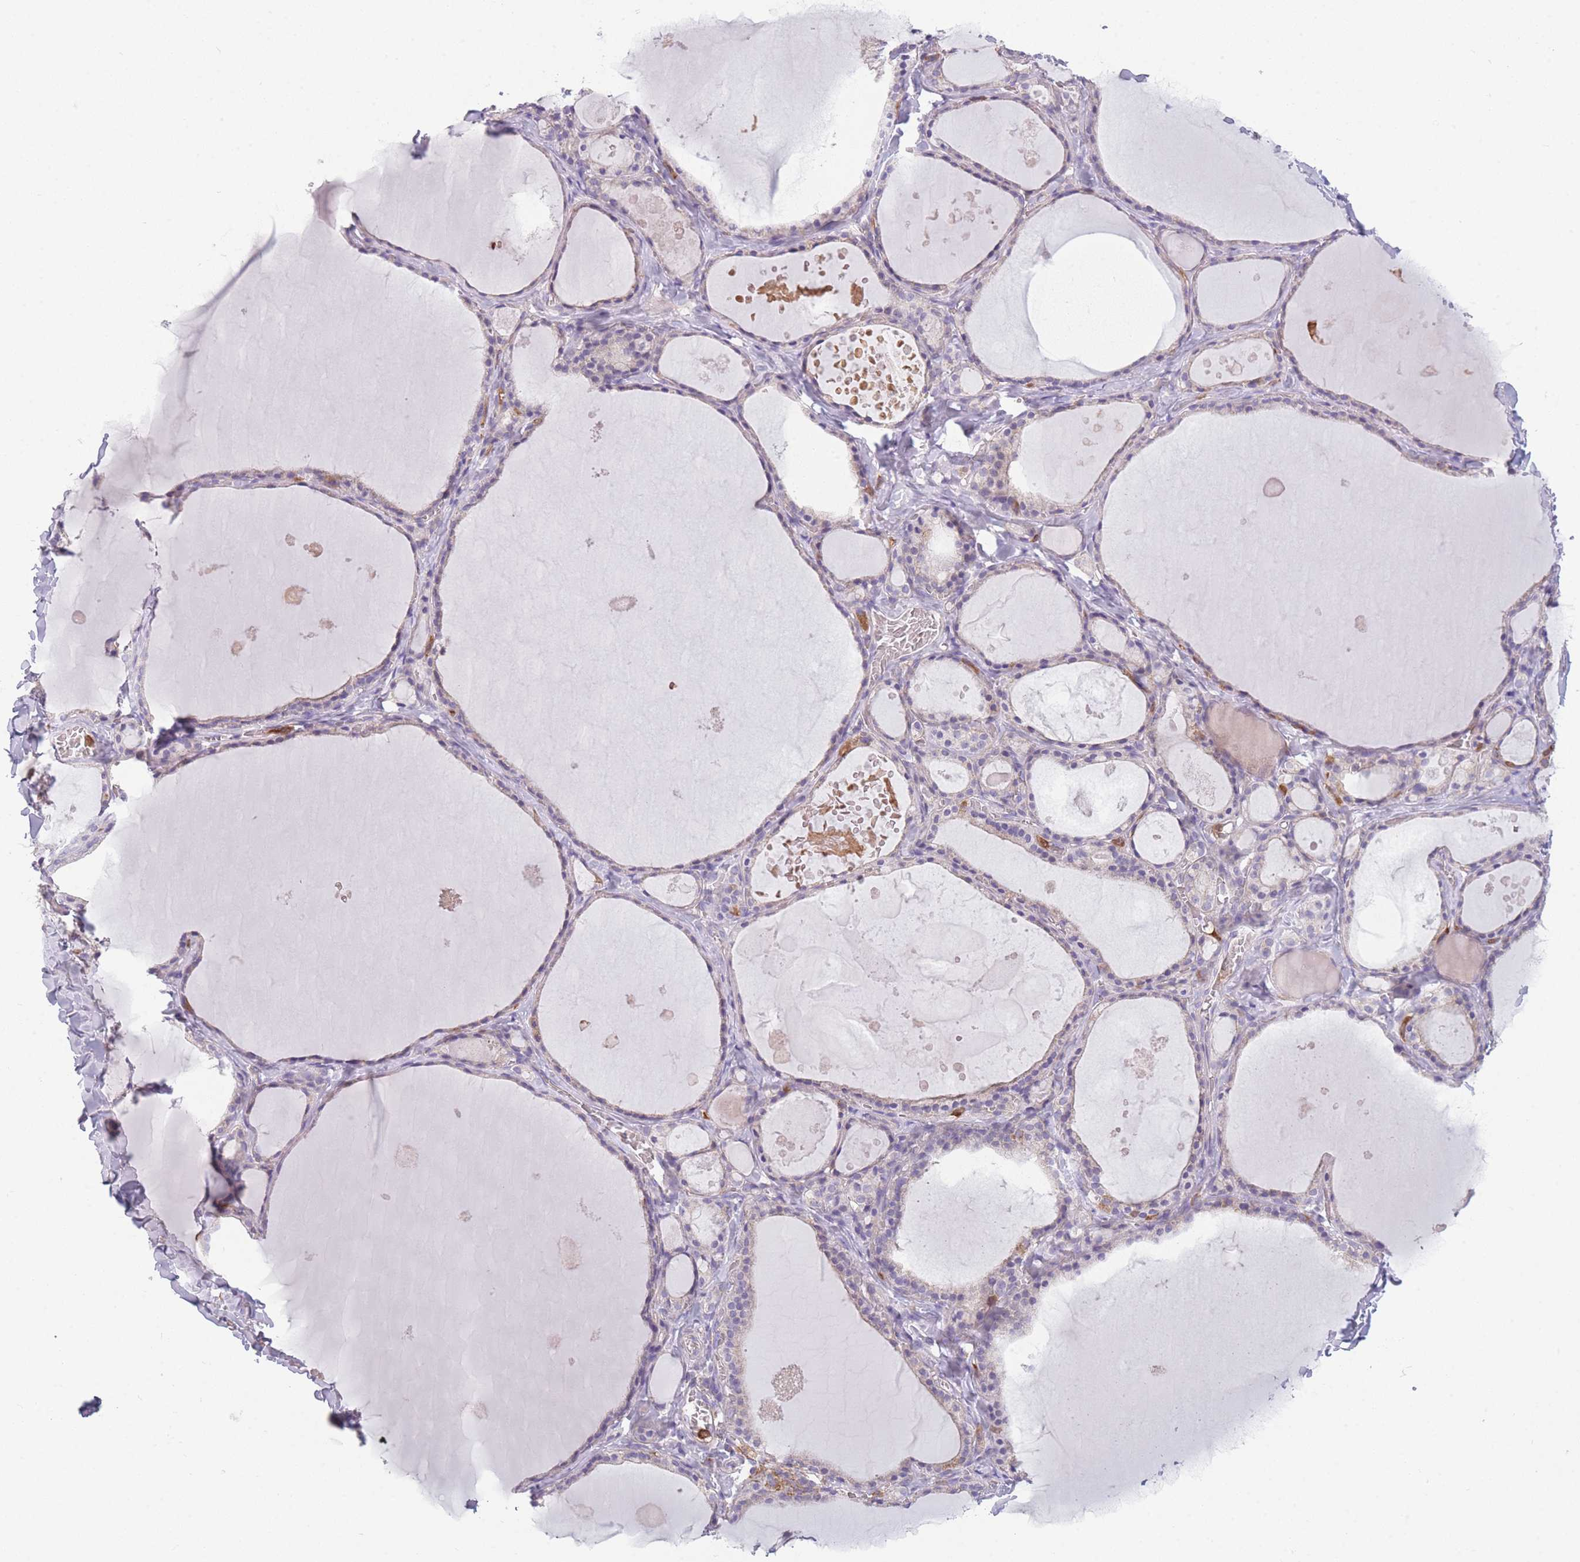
{"staining": {"intensity": "moderate", "quantity": "<25%", "location": "cytoplasmic/membranous"}, "tissue": "thyroid gland", "cell_type": "Glandular cells", "image_type": "normal", "snomed": [{"axis": "morphology", "description": "Normal tissue, NOS"}, {"axis": "topography", "description": "Thyroid gland"}], "caption": "Immunohistochemistry (IHC) image of unremarkable thyroid gland: thyroid gland stained using immunohistochemistry demonstrates low levels of moderate protein expression localized specifically in the cytoplasmic/membranous of glandular cells, appearing as a cytoplasmic/membranous brown color.", "gene": "PRAM1", "patient": {"sex": "male", "age": 56}}